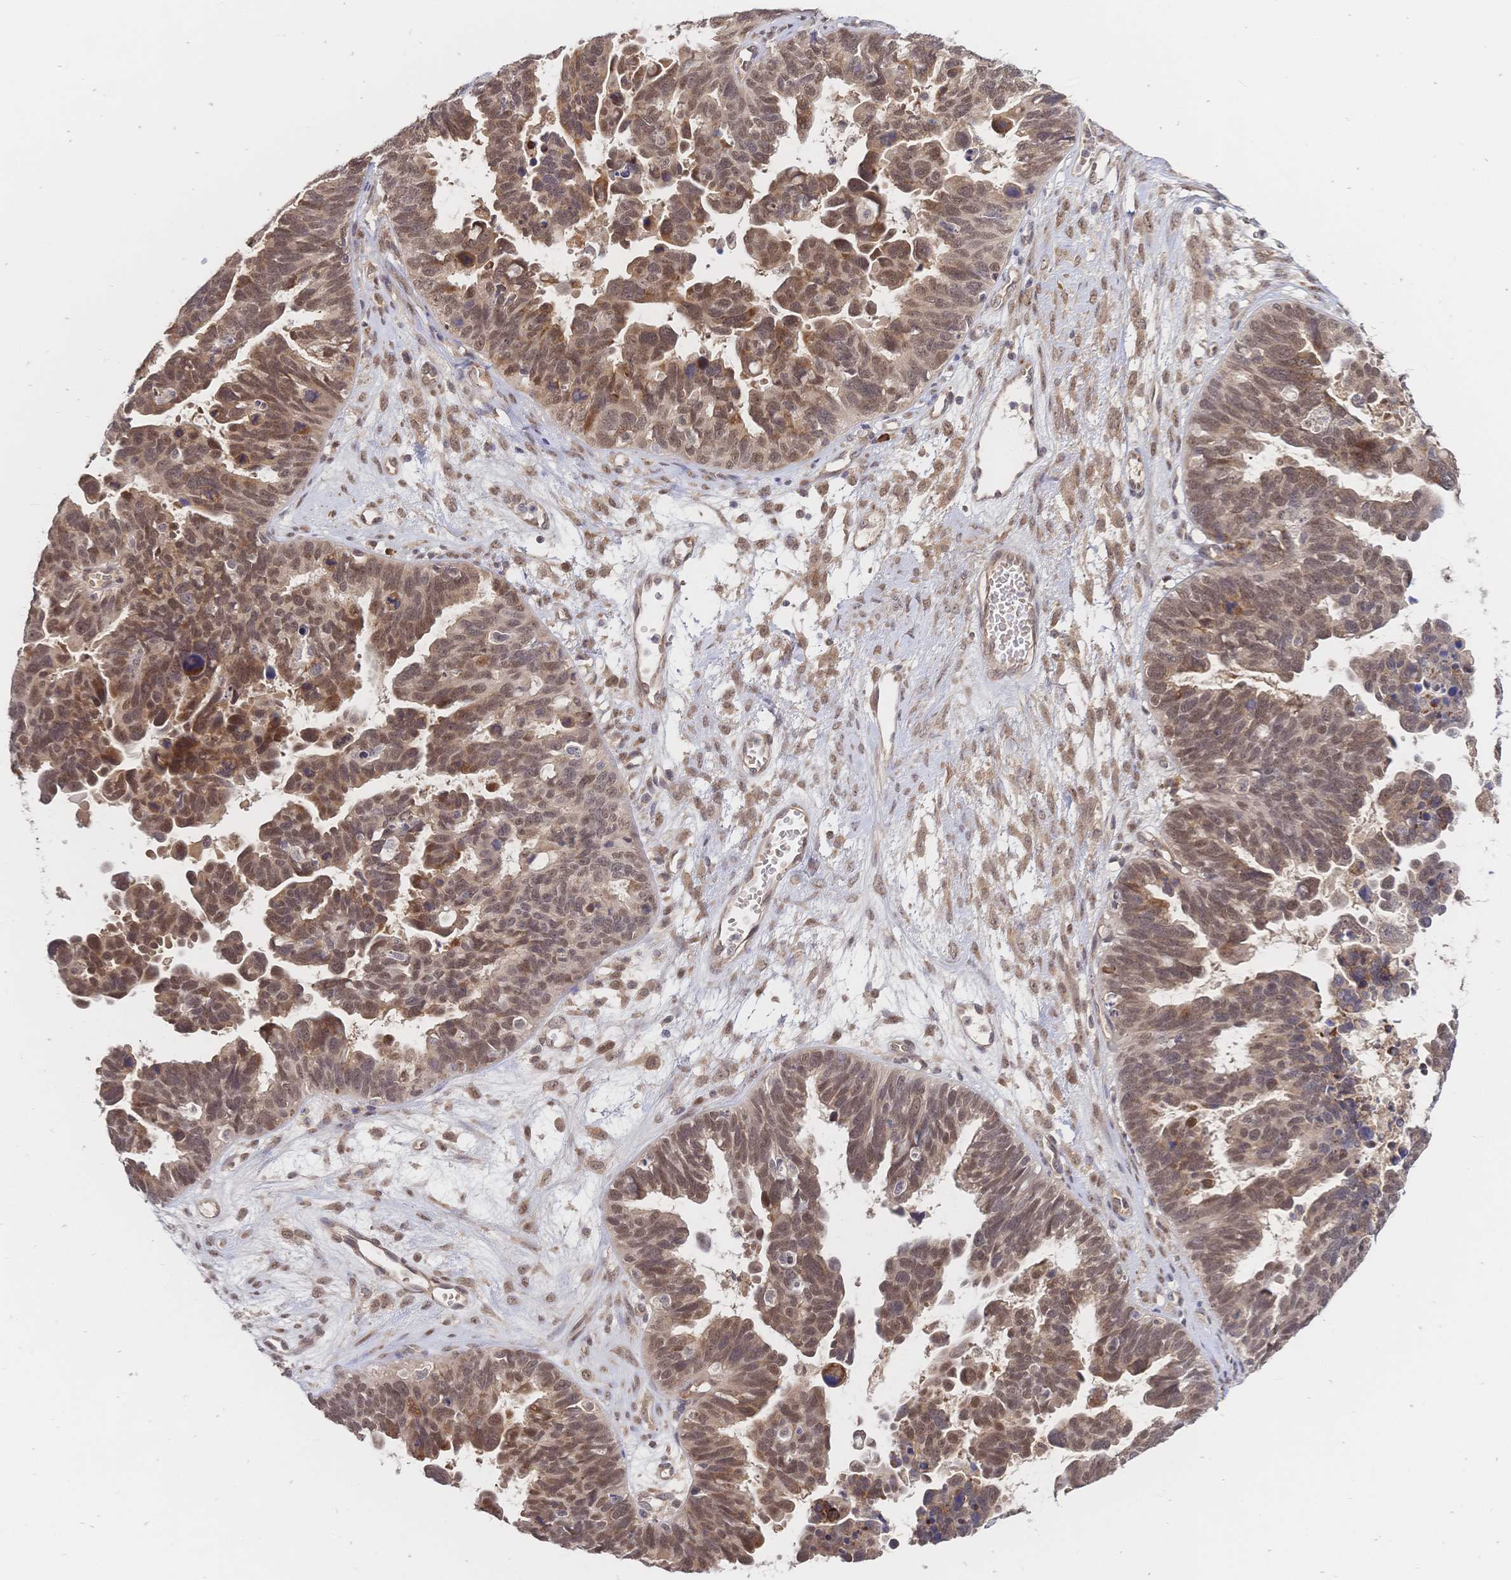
{"staining": {"intensity": "moderate", "quantity": ">75%", "location": "cytoplasmic/membranous,nuclear"}, "tissue": "ovarian cancer", "cell_type": "Tumor cells", "image_type": "cancer", "snomed": [{"axis": "morphology", "description": "Cystadenocarcinoma, serous, NOS"}, {"axis": "topography", "description": "Ovary"}], "caption": "A brown stain shows moderate cytoplasmic/membranous and nuclear staining of a protein in serous cystadenocarcinoma (ovarian) tumor cells. The protein is stained brown, and the nuclei are stained in blue (DAB (3,3'-diaminobenzidine) IHC with brightfield microscopy, high magnification).", "gene": "LMO4", "patient": {"sex": "female", "age": 60}}